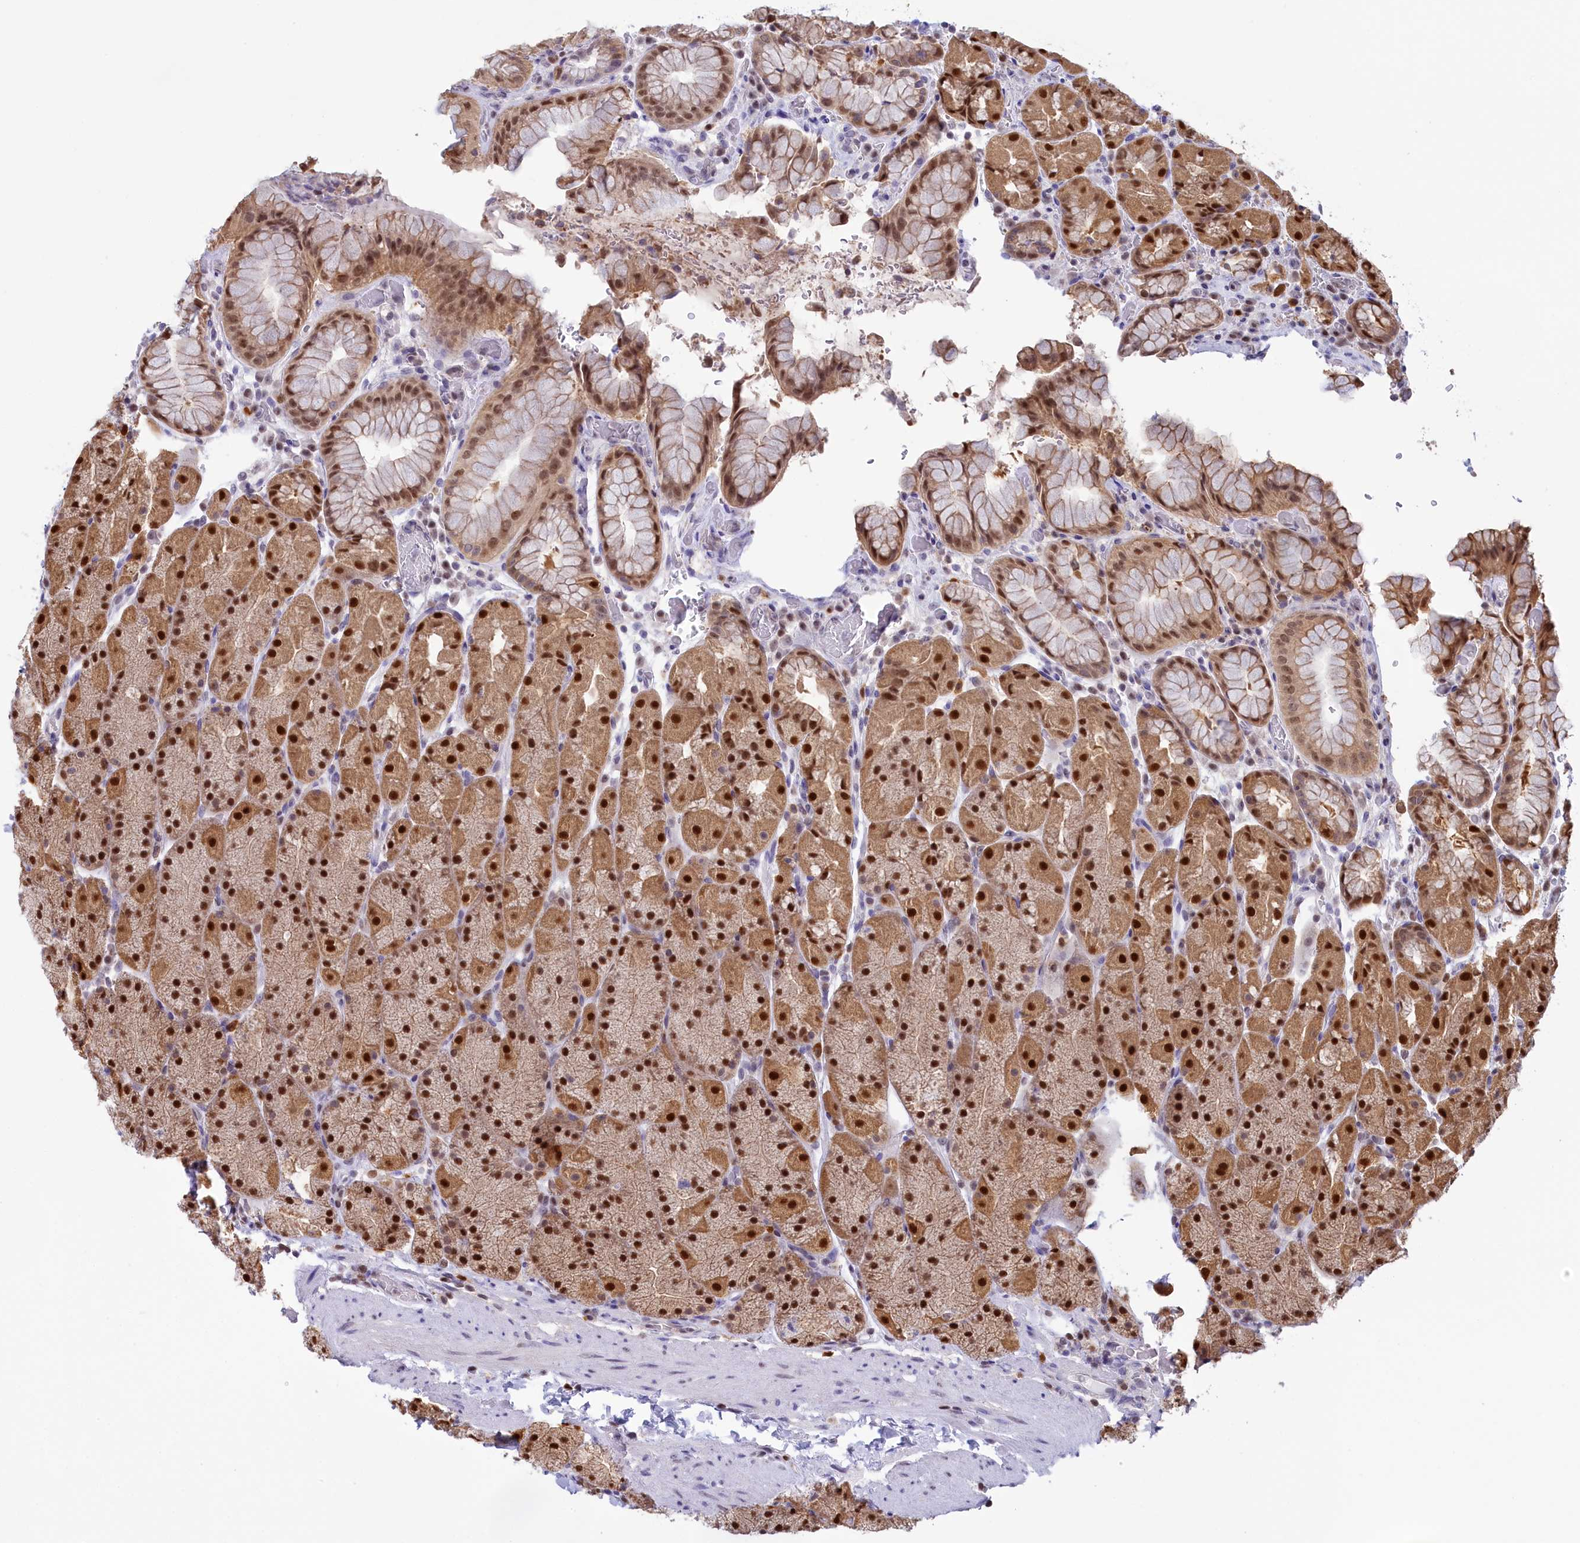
{"staining": {"intensity": "strong", "quantity": ">75%", "location": "cytoplasmic/membranous,nuclear"}, "tissue": "stomach", "cell_type": "Glandular cells", "image_type": "normal", "snomed": [{"axis": "morphology", "description": "Normal tissue, NOS"}, {"axis": "topography", "description": "Stomach, upper"}, {"axis": "topography", "description": "Stomach, lower"}], "caption": "Glandular cells exhibit high levels of strong cytoplasmic/membranous,nuclear expression in approximately >75% of cells in benign stomach. The staining was performed using DAB (3,3'-diaminobenzidine) to visualize the protein expression in brown, while the nuclei were stained in blue with hematoxylin (Magnification: 20x).", "gene": "IZUMO2", "patient": {"sex": "male", "age": 67}}